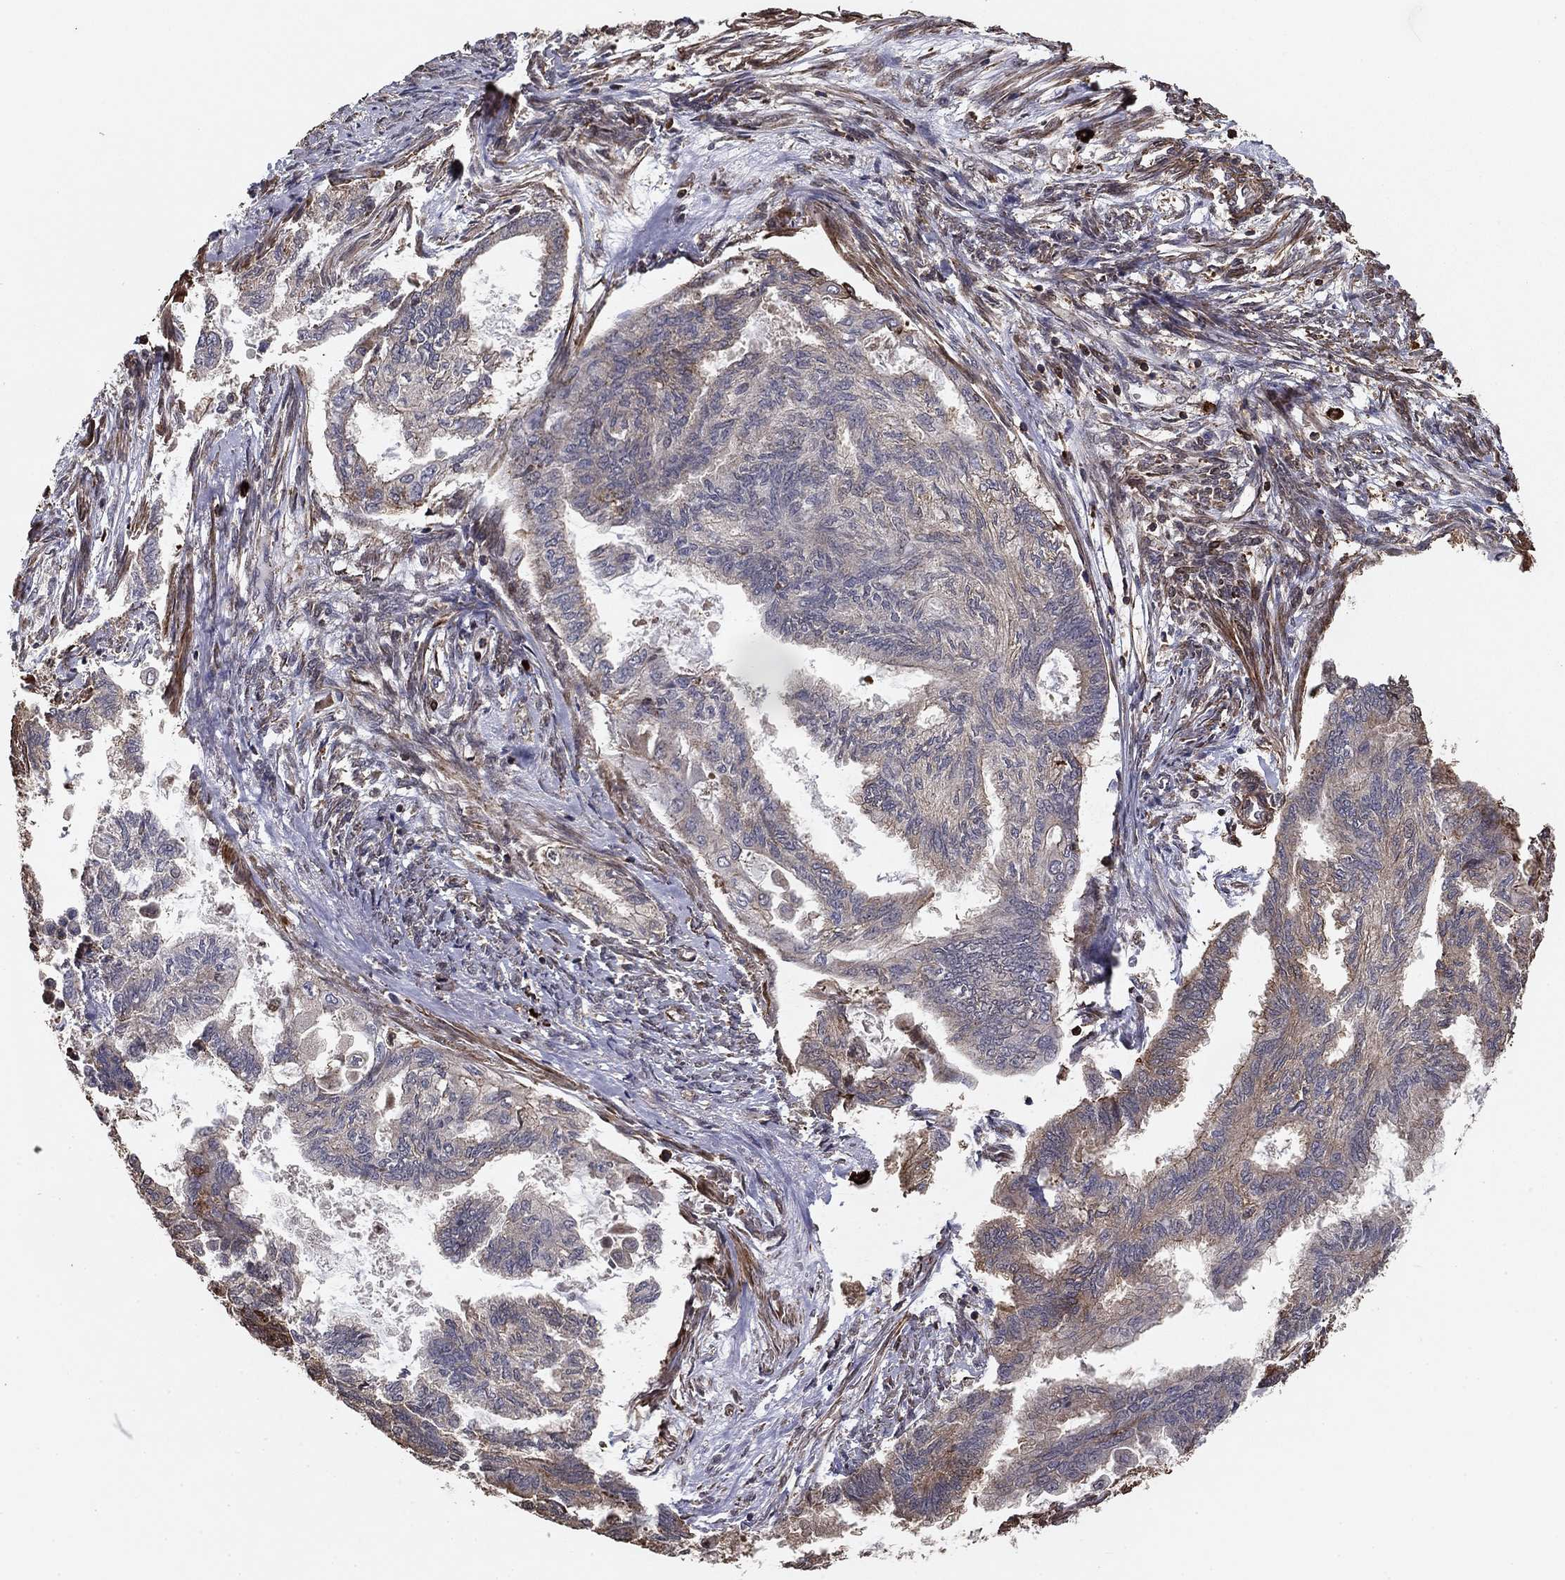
{"staining": {"intensity": "weak", "quantity": "25%-75%", "location": "cytoplasmic/membranous"}, "tissue": "endometrial cancer", "cell_type": "Tumor cells", "image_type": "cancer", "snomed": [{"axis": "morphology", "description": "Adenocarcinoma, NOS"}, {"axis": "topography", "description": "Endometrium"}], "caption": "High-power microscopy captured an immunohistochemistry (IHC) photomicrograph of endometrial adenocarcinoma, revealing weak cytoplasmic/membranous staining in approximately 25%-75% of tumor cells.", "gene": "HABP4", "patient": {"sex": "female", "age": 86}}